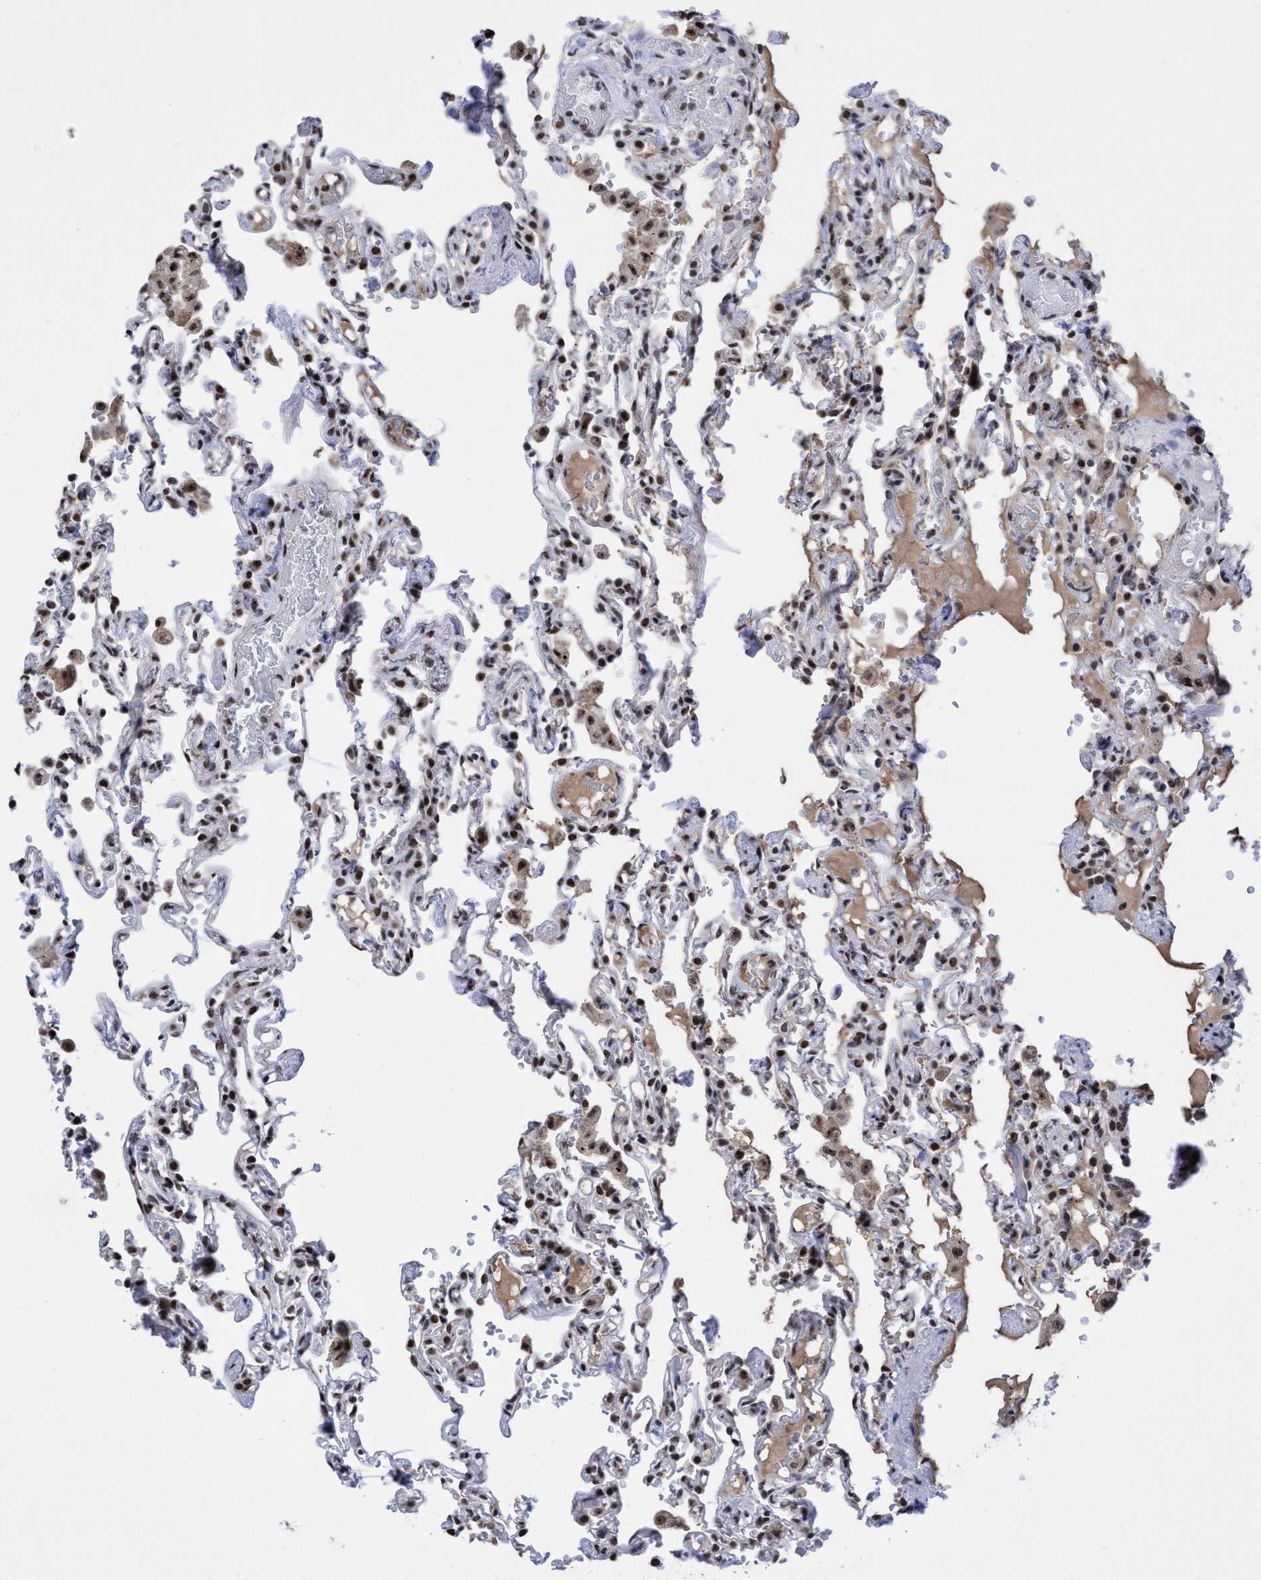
{"staining": {"intensity": "strong", "quantity": ">75%", "location": "nuclear"}, "tissue": "lung", "cell_type": "Alveolar cells", "image_type": "normal", "snomed": [{"axis": "morphology", "description": "Normal tissue, NOS"}, {"axis": "topography", "description": "Lung"}], "caption": "Immunohistochemistry (IHC) micrograph of benign lung: lung stained using immunohistochemistry demonstrates high levels of strong protein expression localized specifically in the nuclear of alveolar cells, appearing as a nuclear brown color.", "gene": "EFCAB10", "patient": {"sex": "male", "age": 21}}